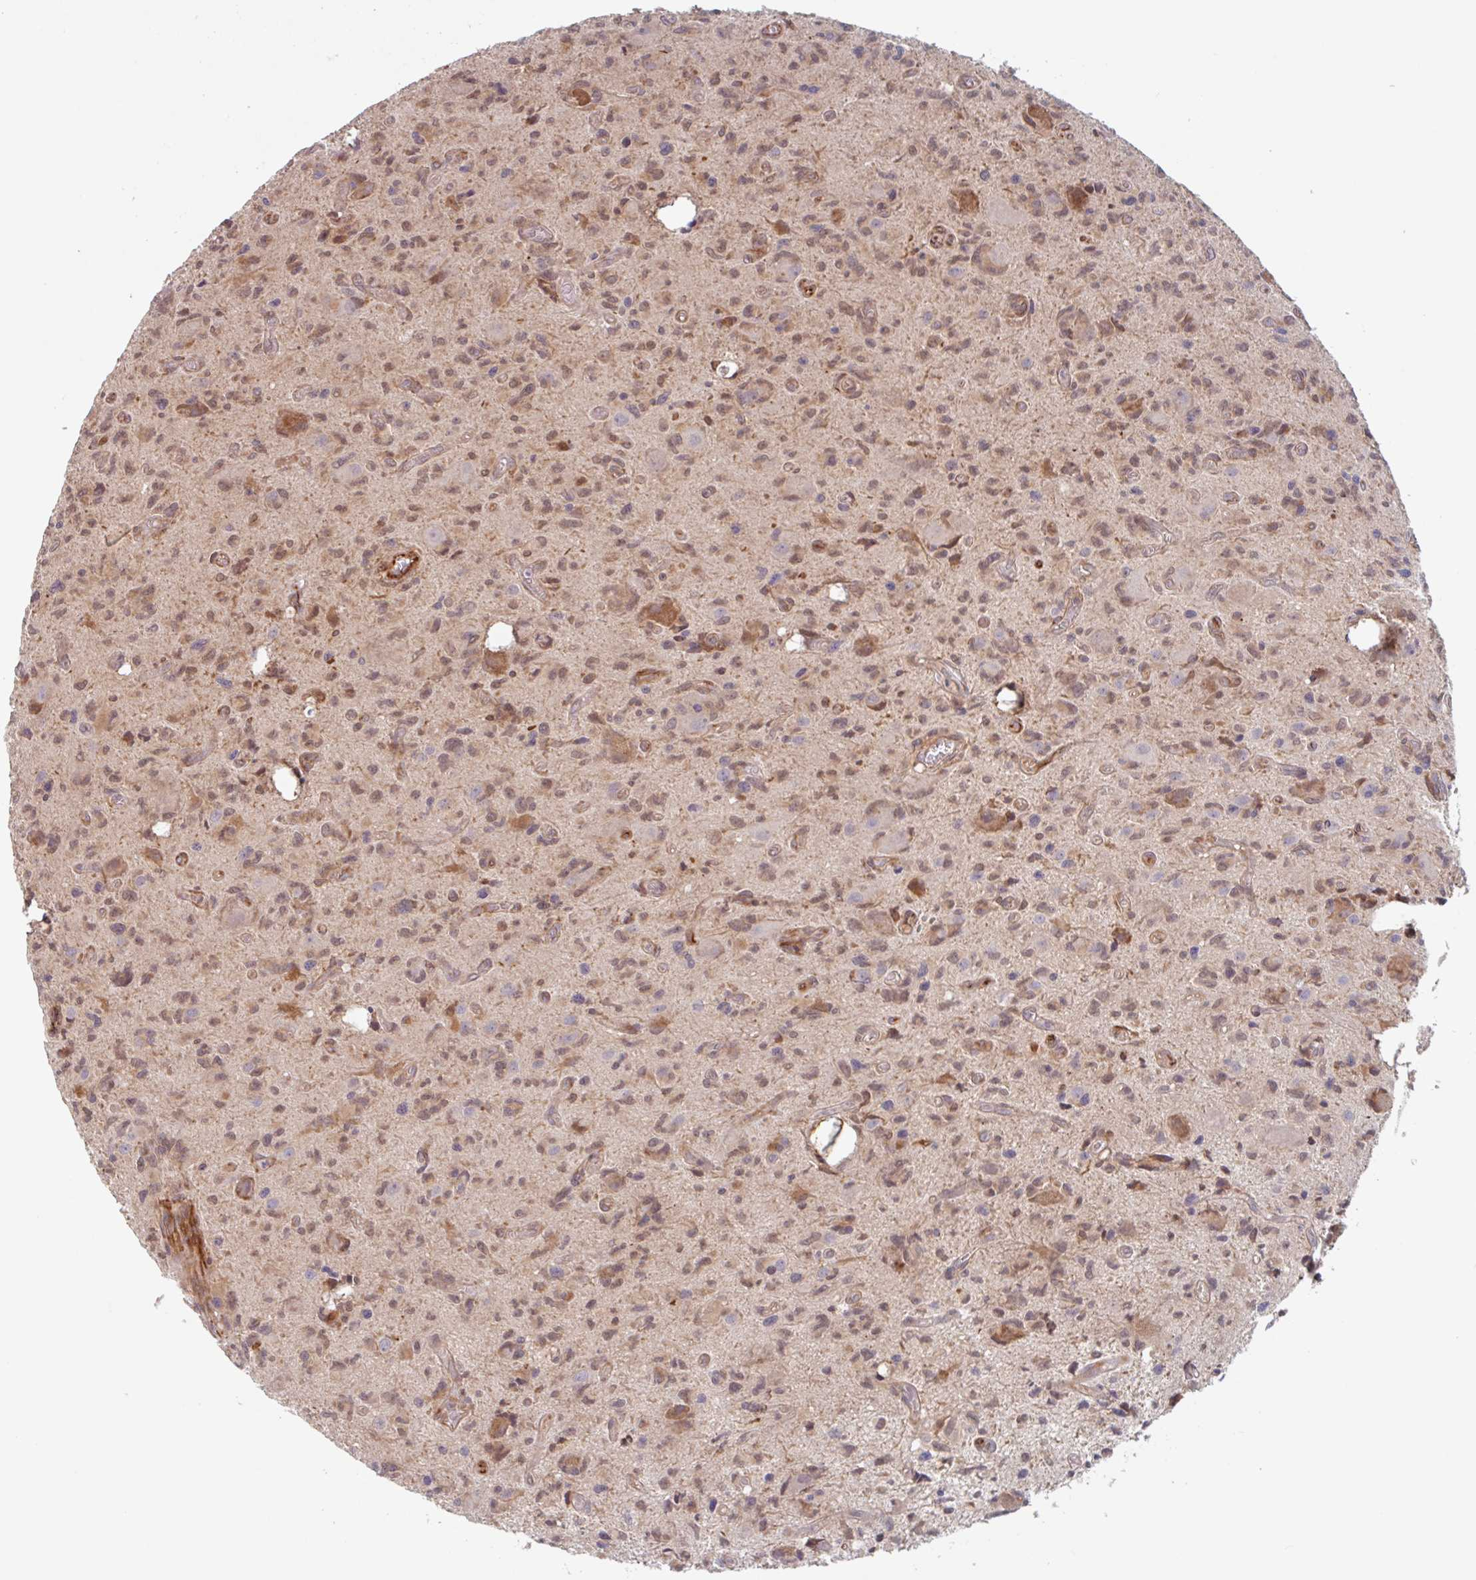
{"staining": {"intensity": "weak", "quantity": "25%-75%", "location": "cytoplasmic/membranous"}, "tissue": "glioma", "cell_type": "Tumor cells", "image_type": "cancer", "snomed": [{"axis": "morphology", "description": "Glioma, malignant, High grade"}, {"axis": "topography", "description": "Brain"}], "caption": "Immunohistochemical staining of human glioma displays low levels of weak cytoplasmic/membranous expression in about 25%-75% of tumor cells.", "gene": "NUB1", "patient": {"sex": "male", "age": 76}}